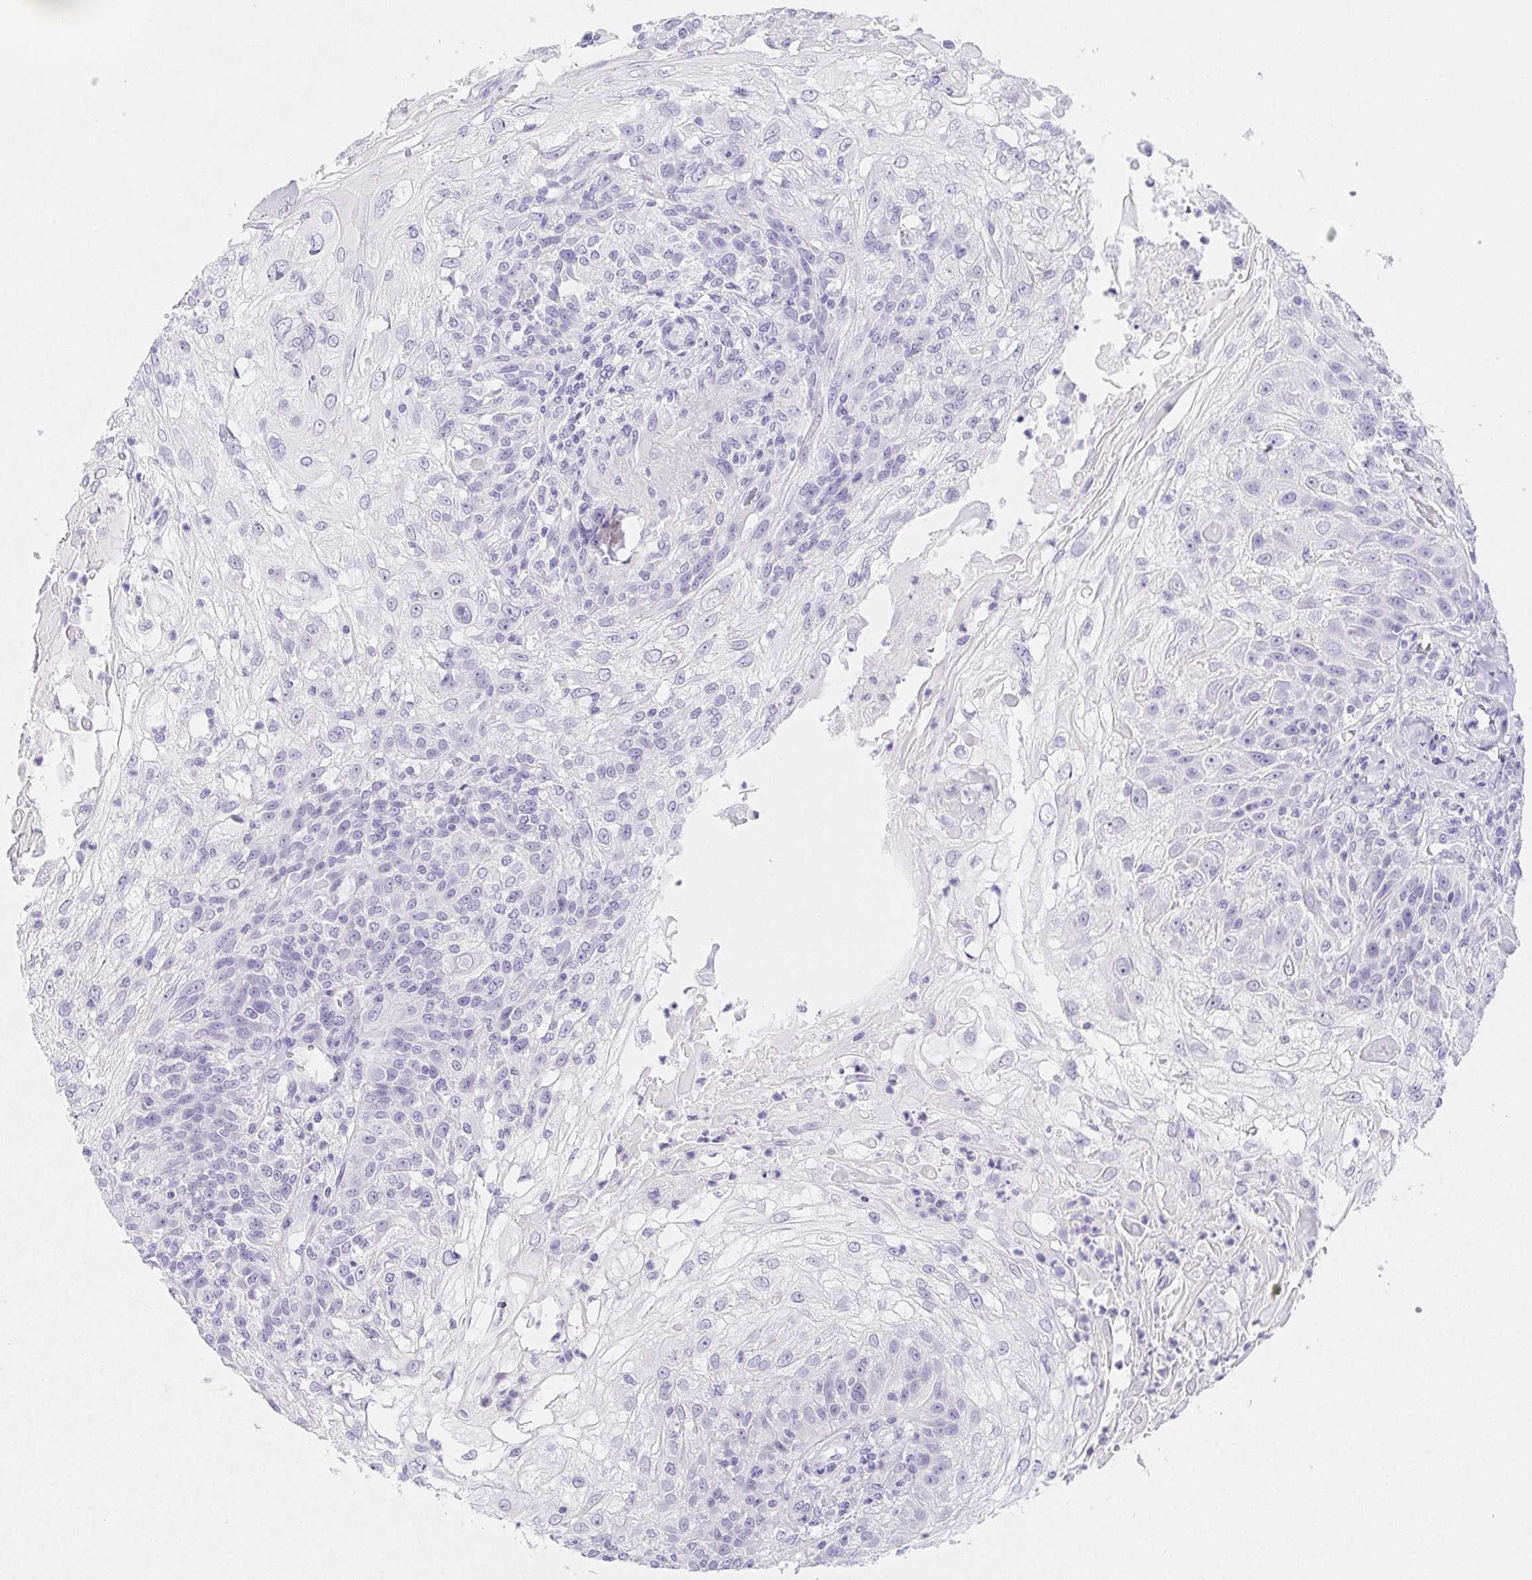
{"staining": {"intensity": "negative", "quantity": "none", "location": "none"}, "tissue": "skin cancer", "cell_type": "Tumor cells", "image_type": "cancer", "snomed": [{"axis": "morphology", "description": "Normal tissue, NOS"}, {"axis": "morphology", "description": "Squamous cell carcinoma, NOS"}, {"axis": "topography", "description": "Skin"}], "caption": "An immunohistochemistry micrograph of squamous cell carcinoma (skin) is shown. There is no staining in tumor cells of squamous cell carcinoma (skin). (Brightfield microscopy of DAB (3,3'-diaminobenzidine) IHC at high magnification).", "gene": "ZBBX", "patient": {"sex": "female", "age": 83}}